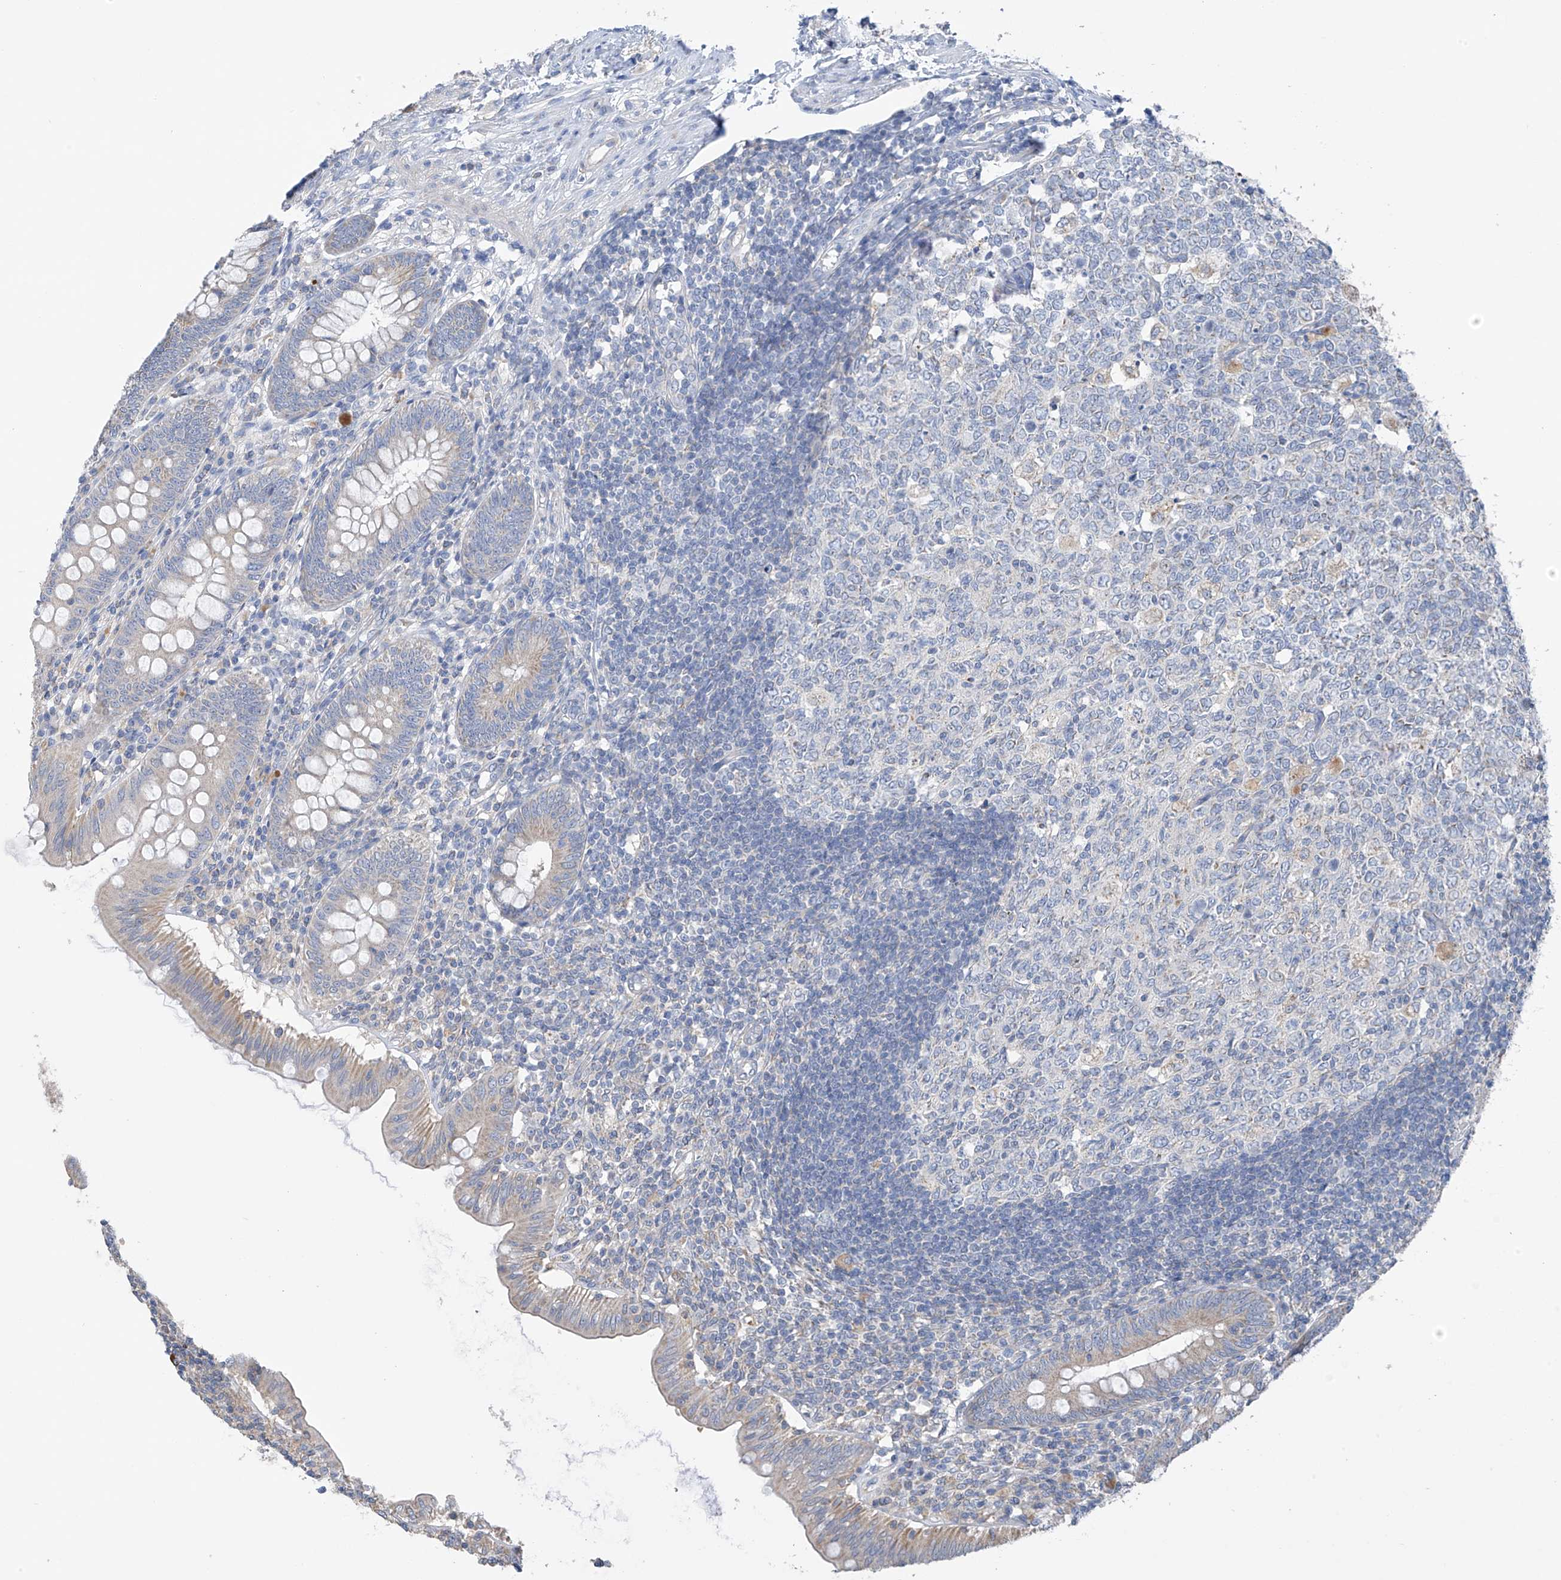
{"staining": {"intensity": "weak", "quantity": "25%-75%", "location": "cytoplasmic/membranous"}, "tissue": "appendix", "cell_type": "Glandular cells", "image_type": "normal", "snomed": [{"axis": "morphology", "description": "Normal tissue, NOS"}, {"axis": "topography", "description": "Appendix"}], "caption": "Protein expression analysis of normal human appendix reveals weak cytoplasmic/membranous expression in about 25%-75% of glandular cells.", "gene": "SYN3", "patient": {"sex": "male", "age": 14}}